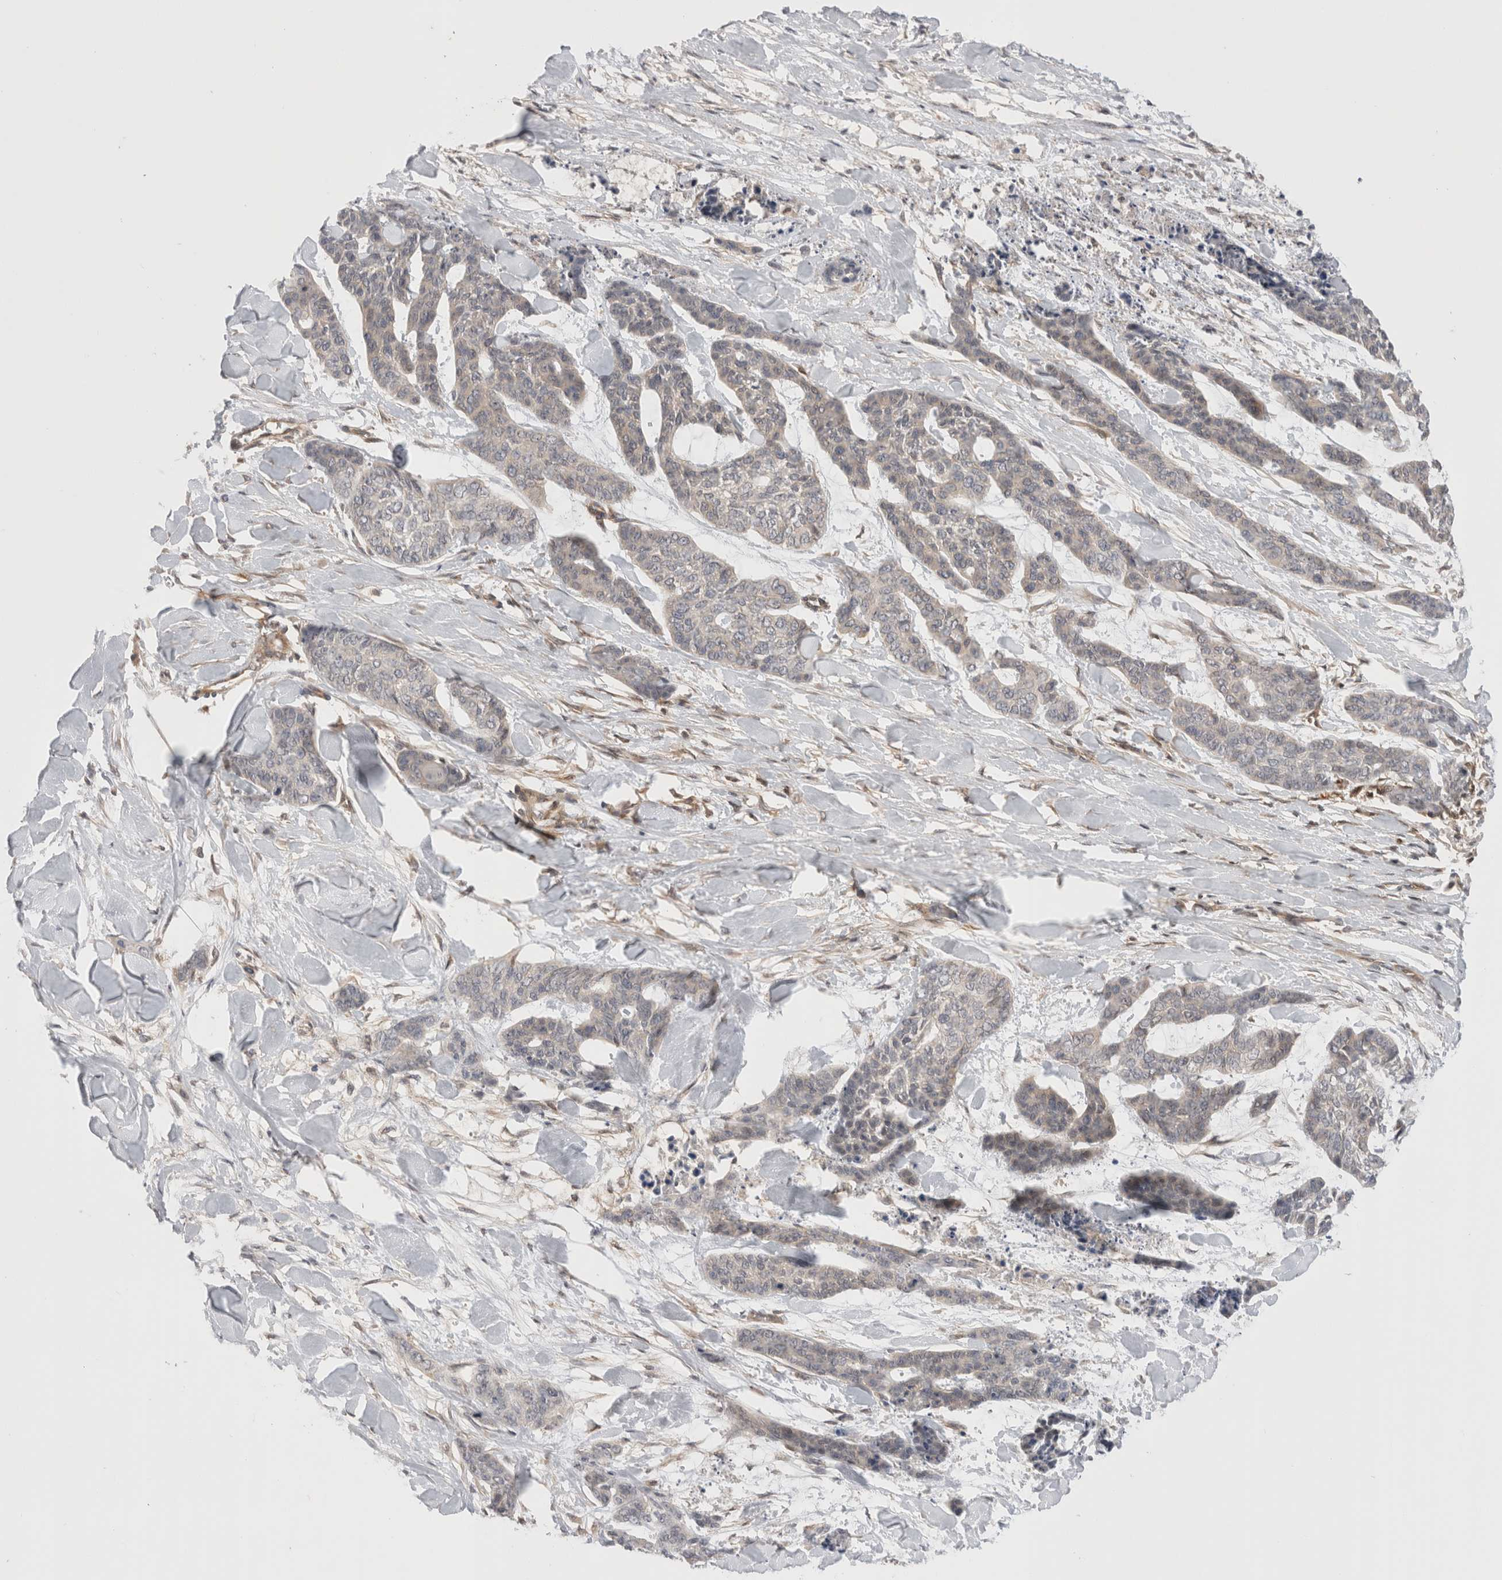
{"staining": {"intensity": "weak", "quantity": "<25%", "location": "cytoplasmic/membranous"}, "tissue": "skin cancer", "cell_type": "Tumor cells", "image_type": "cancer", "snomed": [{"axis": "morphology", "description": "Basal cell carcinoma"}, {"axis": "topography", "description": "Skin"}], "caption": "Immunohistochemistry histopathology image of neoplastic tissue: skin cancer (basal cell carcinoma) stained with DAB (3,3'-diaminobenzidine) displays no significant protein positivity in tumor cells.", "gene": "NFKB1", "patient": {"sex": "female", "age": 64}}